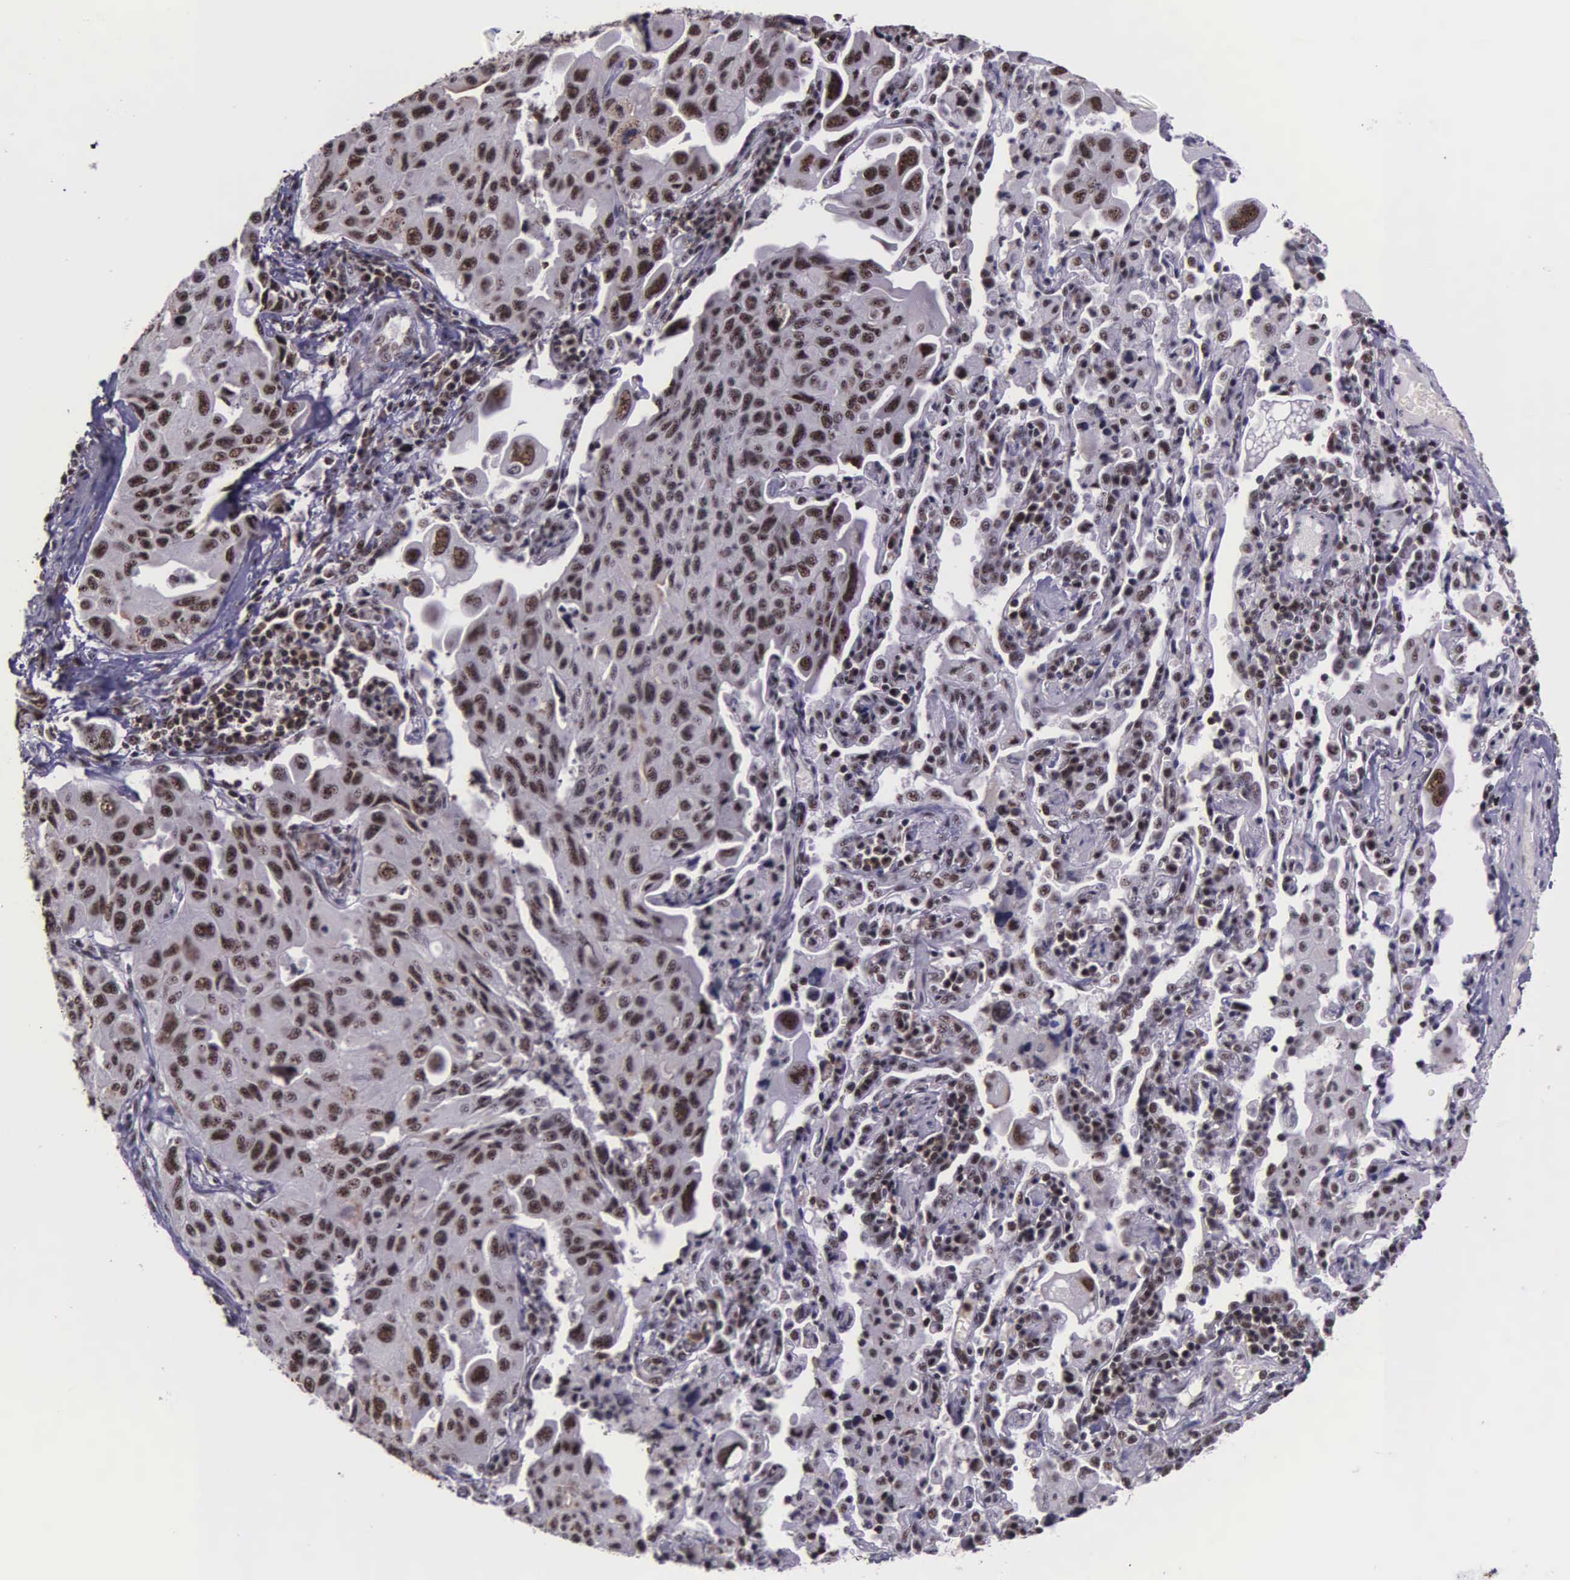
{"staining": {"intensity": "weak", "quantity": ">75%", "location": "nuclear"}, "tissue": "lung cancer", "cell_type": "Tumor cells", "image_type": "cancer", "snomed": [{"axis": "morphology", "description": "Adenocarcinoma, NOS"}, {"axis": "topography", "description": "Lung"}], "caption": "IHC image of human lung cancer (adenocarcinoma) stained for a protein (brown), which exhibits low levels of weak nuclear positivity in about >75% of tumor cells.", "gene": "FAM47A", "patient": {"sex": "male", "age": 64}}